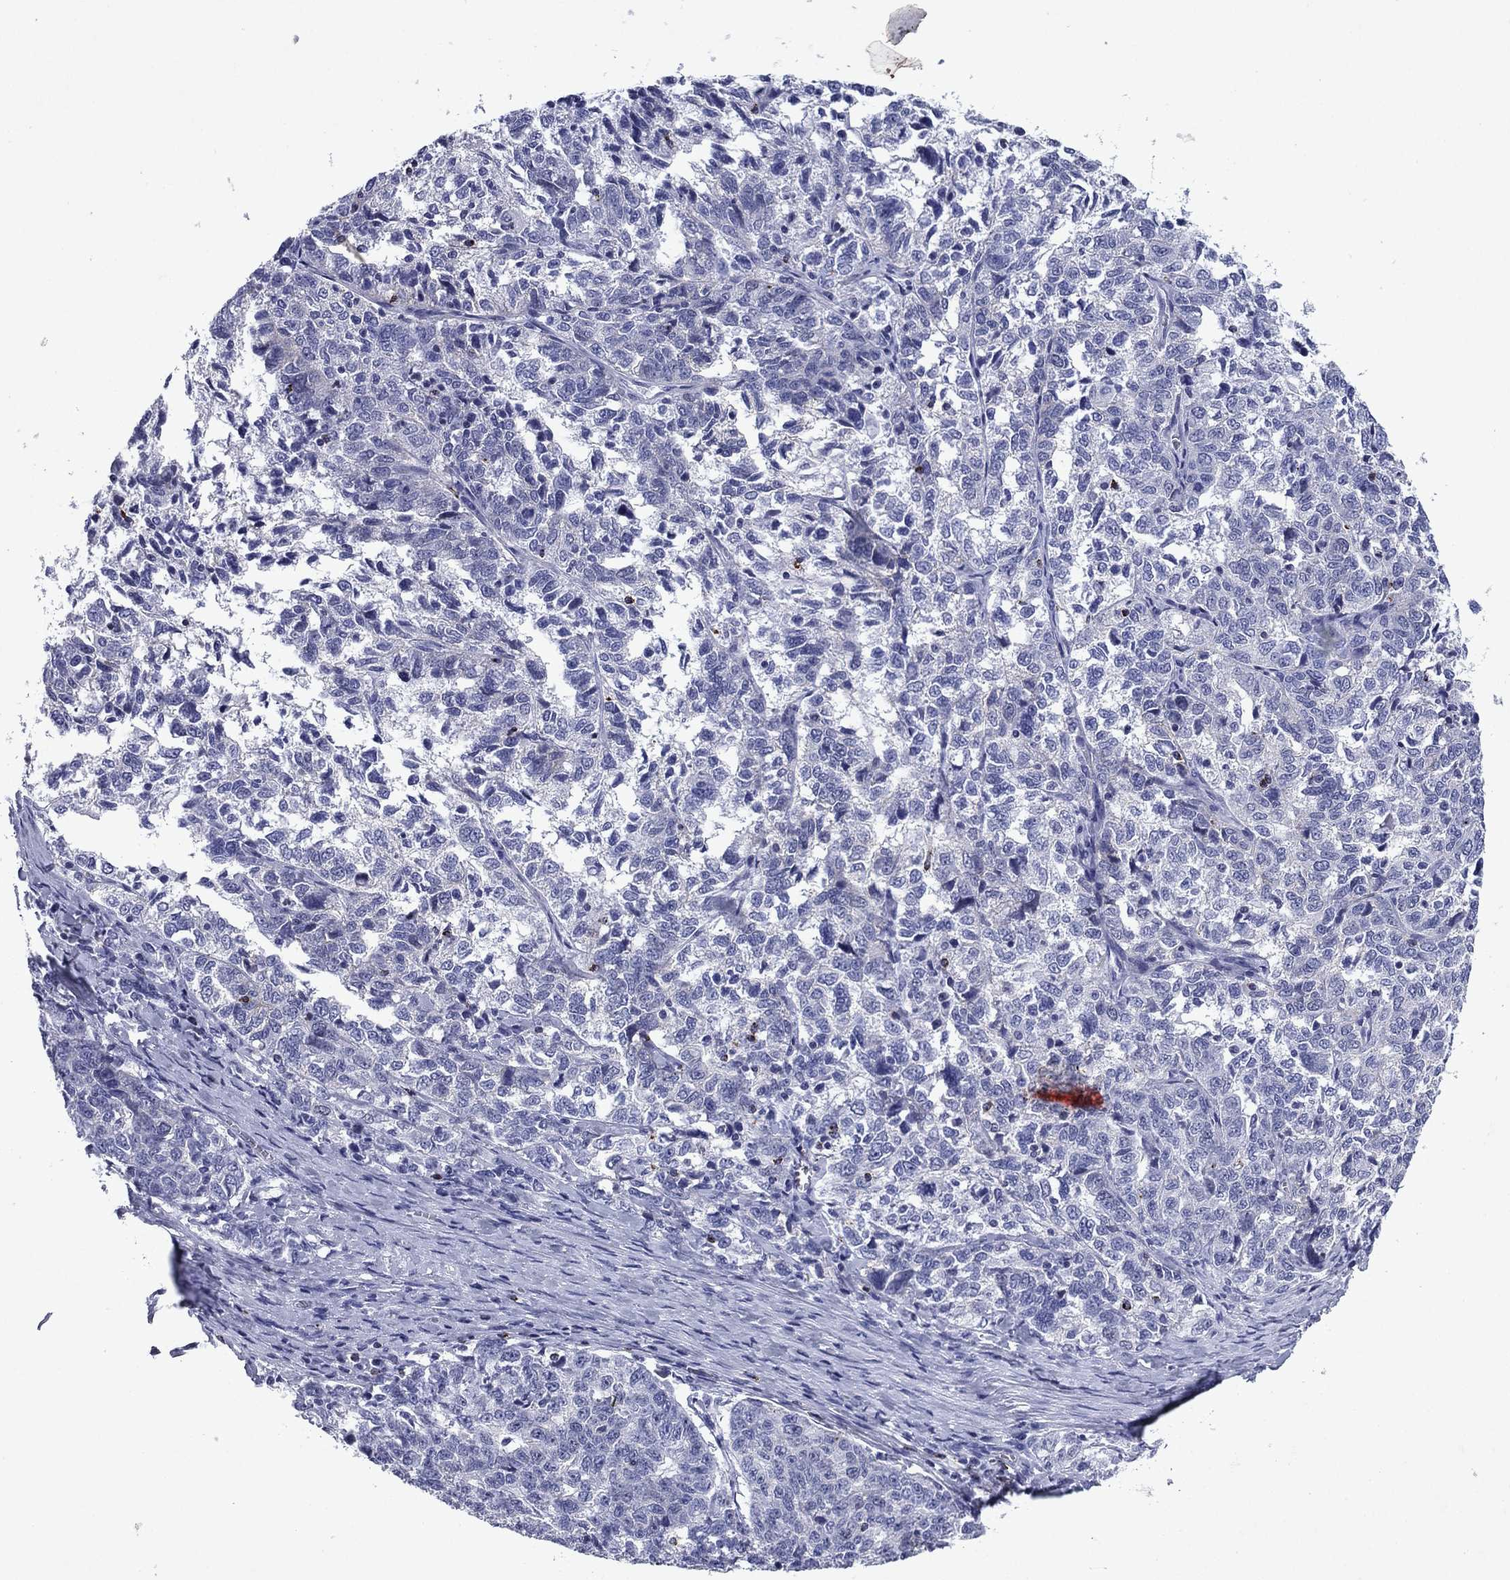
{"staining": {"intensity": "negative", "quantity": "none", "location": "none"}, "tissue": "ovarian cancer", "cell_type": "Tumor cells", "image_type": "cancer", "snomed": [{"axis": "morphology", "description": "Cystadenocarcinoma, serous, NOS"}, {"axis": "topography", "description": "Ovary"}], "caption": "Immunohistochemistry image of neoplastic tissue: ovarian cancer stained with DAB (3,3'-diaminobenzidine) displays no significant protein expression in tumor cells. Brightfield microscopy of IHC stained with DAB (3,3'-diaminobenzidine) (brown) and hematoxylin (blue), captured at high magnification.", "gene": "GZMK", "patient": {"sex": "female", "age": 71}}